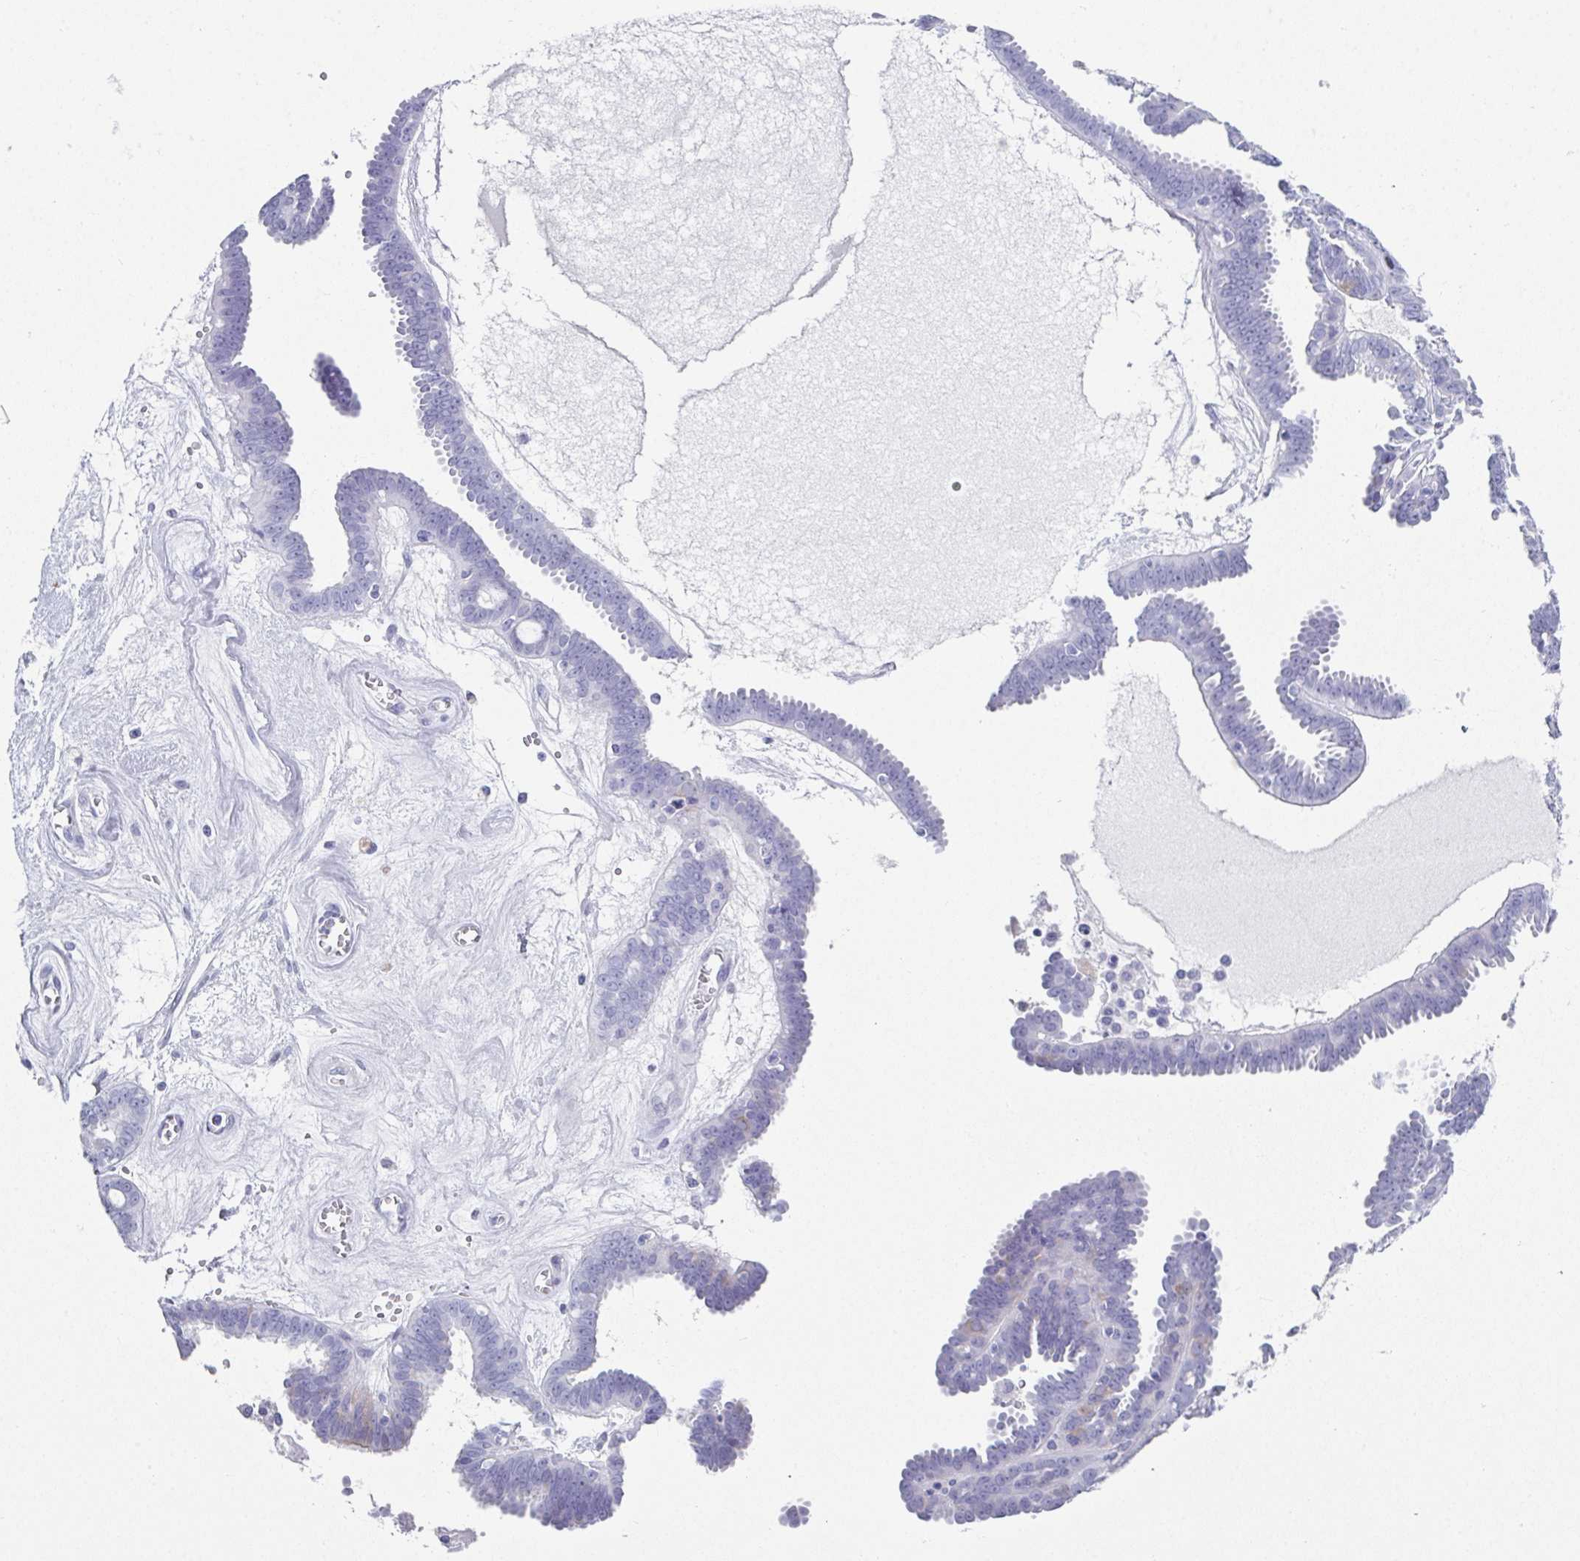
{"staining": {"intensity": "negative", "quantity": "none", "location": "none"}, "tissue": "ovarian cancer", "cell_type": "Tumor cells", "image_type": "cancer", "snomed": [{"axis": "morphology", "description": "Cystadenocarcinoma, serous, NOS"}, {"axis": "topography", "description": "Ovary"}], "caption": "DAB immunohistochemical staining of serous cystadenocarcinoma (ovarian) displays no significant expression in tumor cells.", "gene": "SYCP1", "patient": {"sex": "female", "age": 71}}